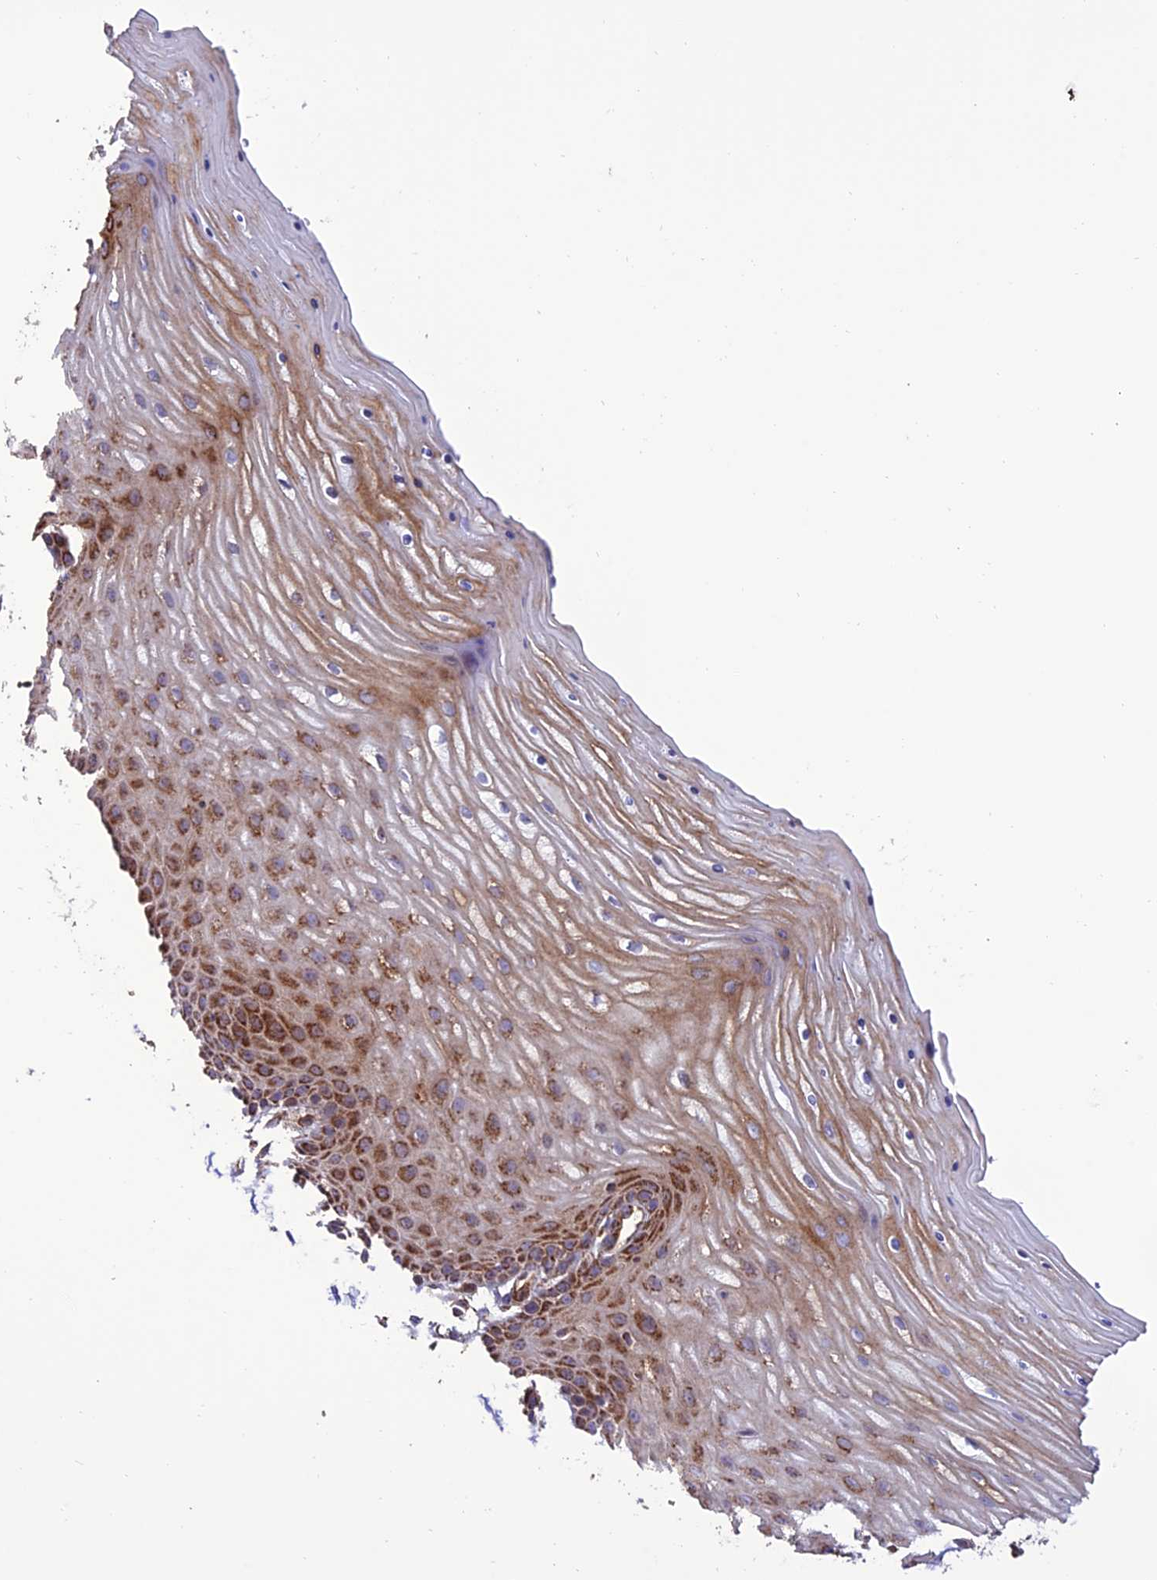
{"staining": {"intensity": "moderate", "quantity": ">75%", "location": "cytoplasmic/membranous"}, "tissue": "cervix", "cell_type": "Glandular cells", "image_type": "normal", "snomed": [{"axis": "morphology", "description": "Normal tissue, NOS"}, {"axis": "topography", "description": "Cervix"}], "caption": "Glandular cells reveal medium levels of moderate cytoplasmic/membranous staining in approximately >75% of cells in normal human cervix. Nuclei are stained in blue.", "gene": "MRPS9", "patient": {"sex": "female", "age": 55}}